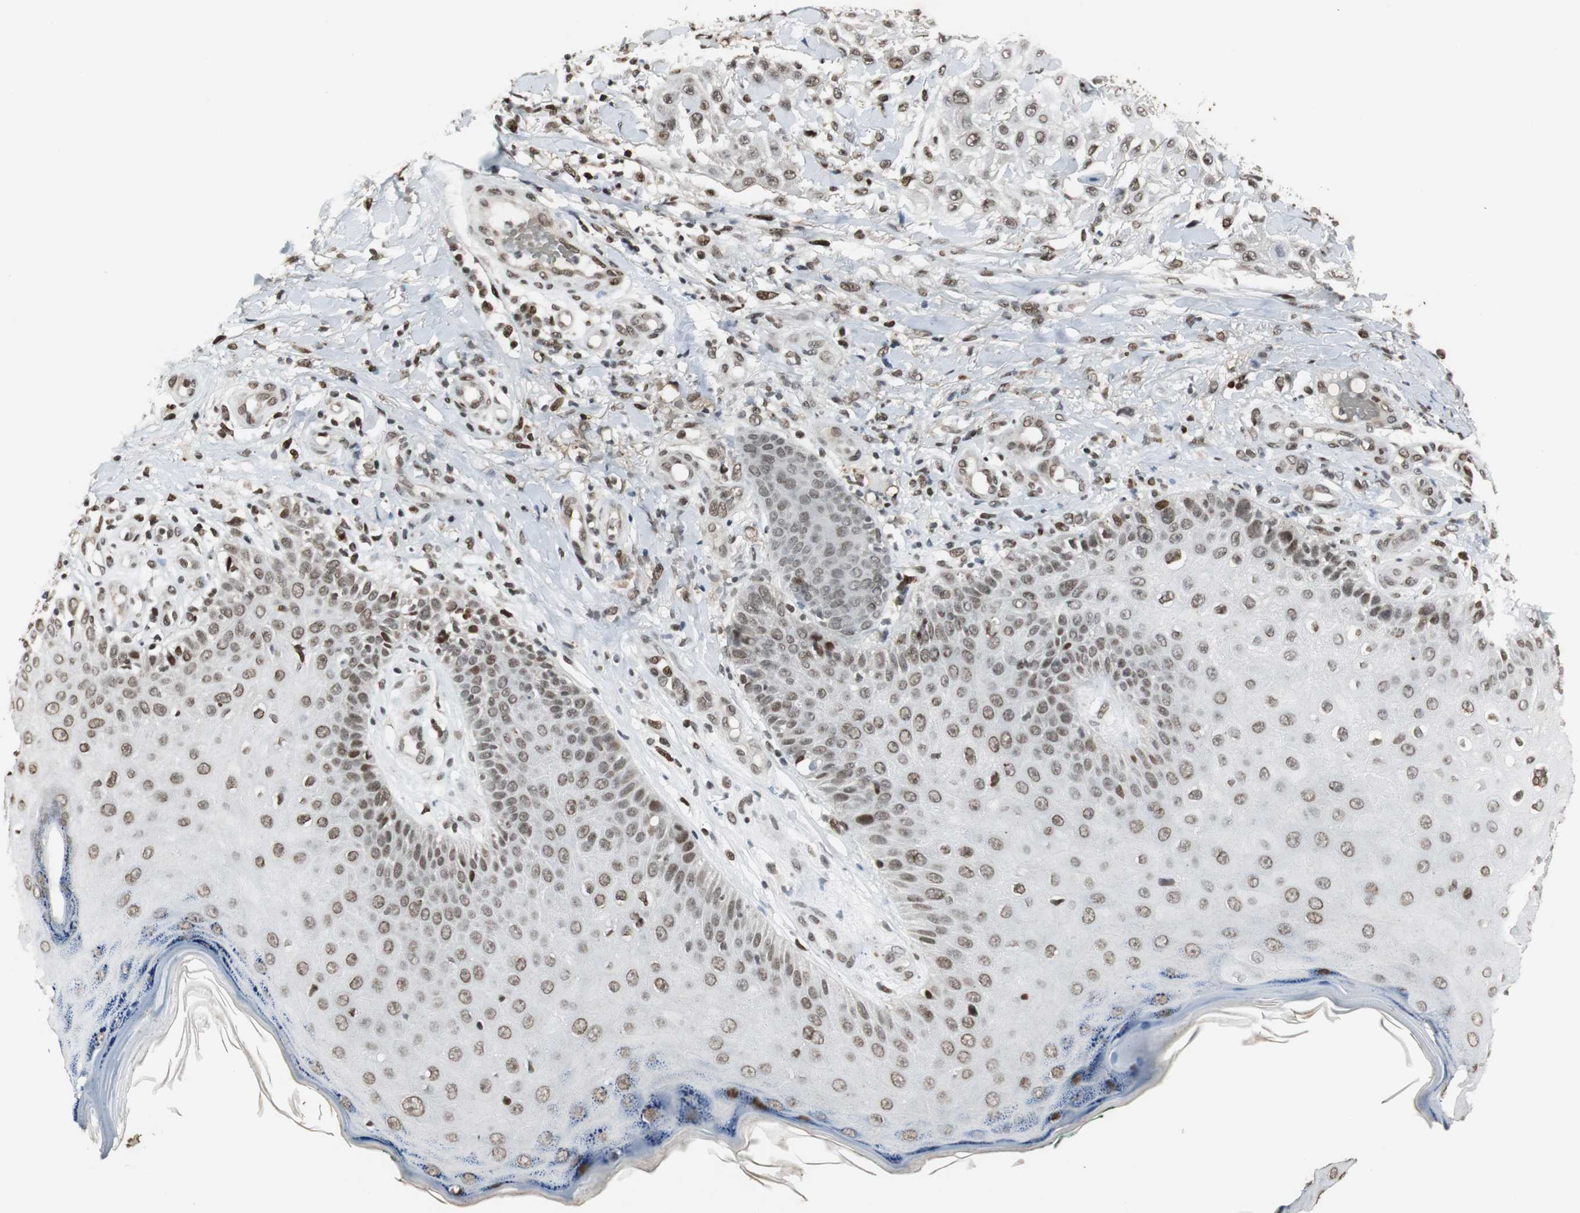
{"staining": {"intensity": "moderate", "quantity": ">75%", "location": "nuclear"}, "tissue": "skin cancer", "cell_type": "Tumor cells", "image_type": "cancer", "snomed": [{"axis": "morphology", "description": "Squamous cell carcinoma, NOS"}, {"axis": "topography", "description": "Skin"}], "caption": "Skin cancer (squamous cell carcinoma) stained with a brown dye shows moderate nuclear positive positivity in about >75% of tumor cells.", "gene": "TAF5", "patient": {"sex": "female", "age": 42}}